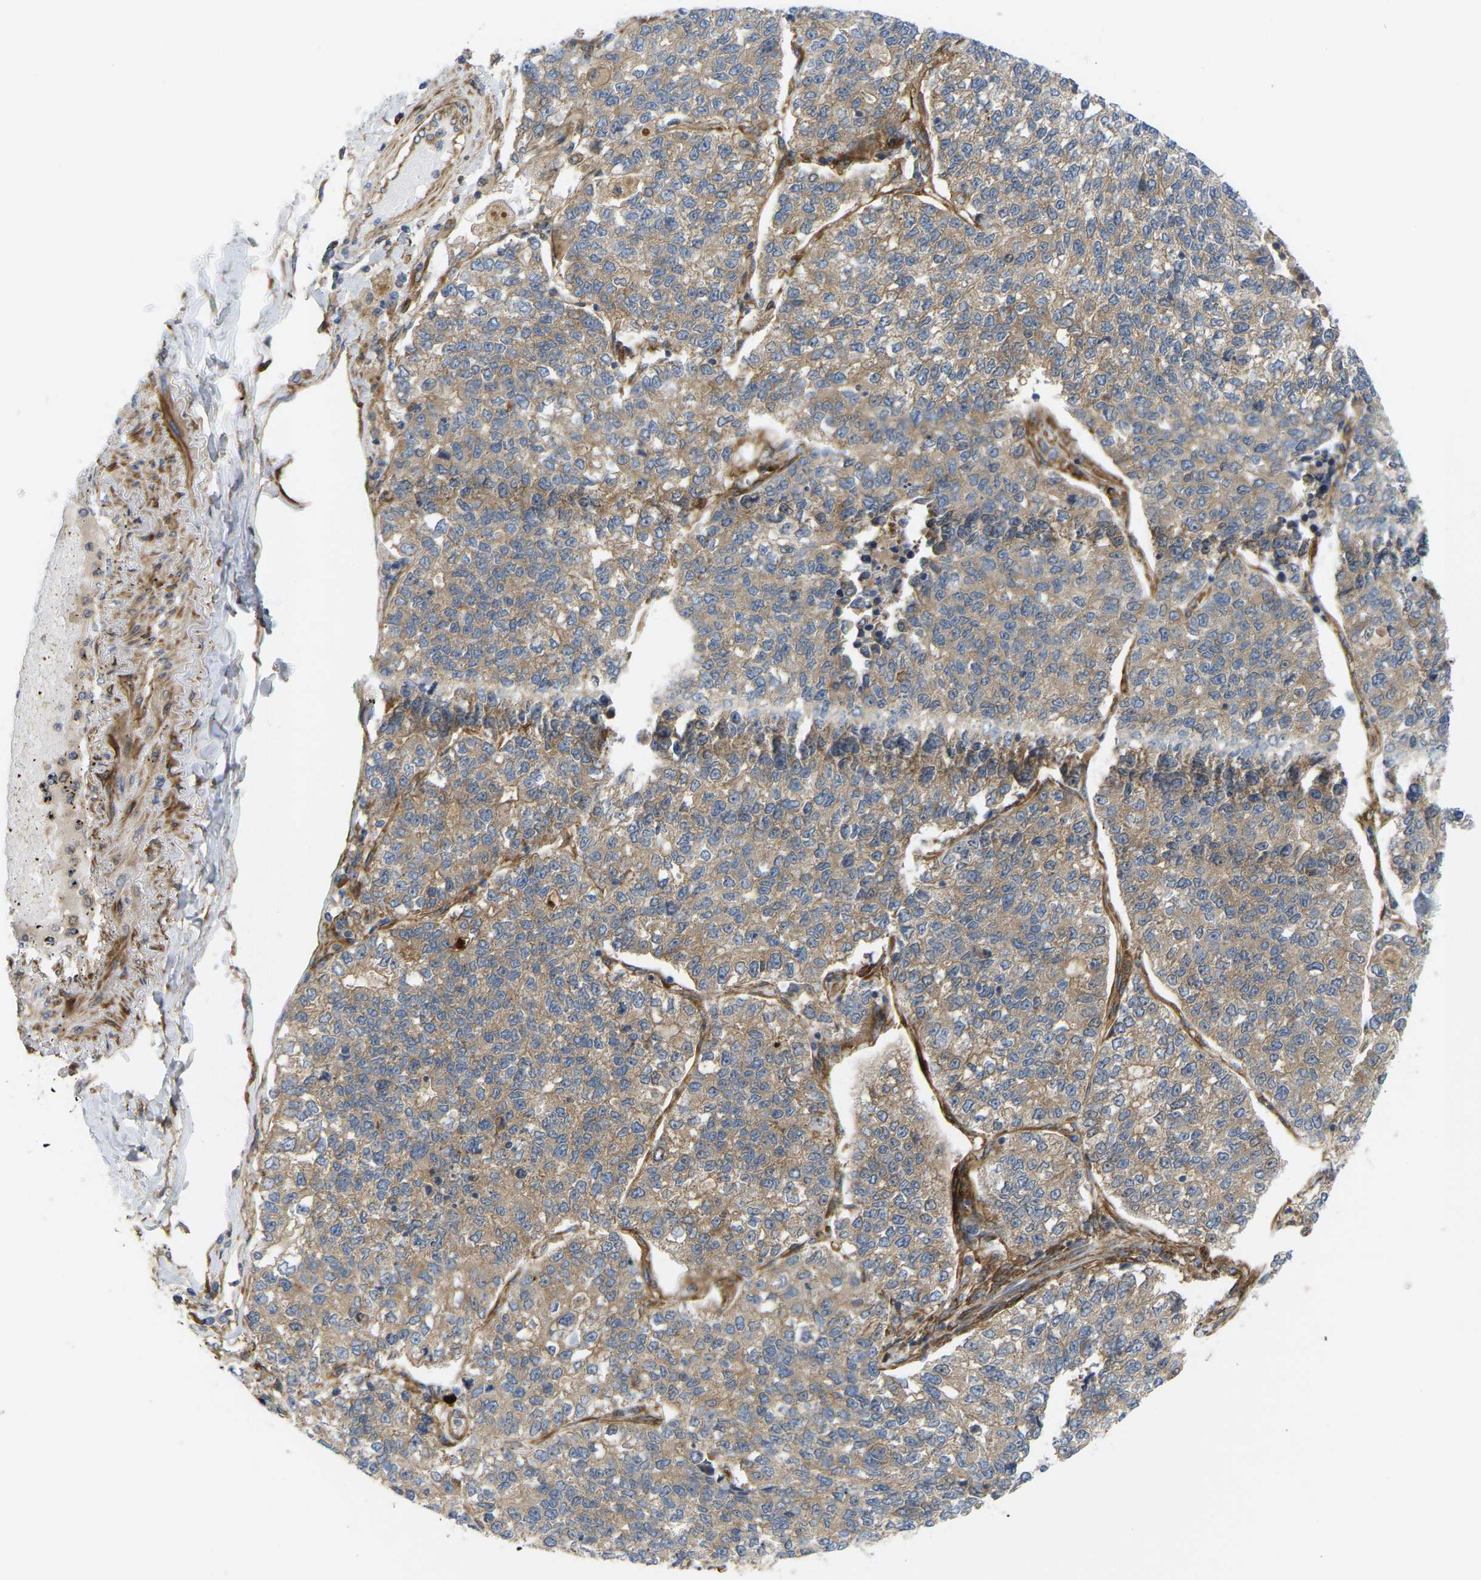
{"staining": {"intensity": "weak", "quantity": ">75%", "location": "cytoplasmic/membranous"}, "tissue": "lung cancer", "cell_type": "Tumor cells", "image_type": "cancer", "snomed": [{"axis": "morphology", "description": "Adenocarcinoma, NOS"}, {"axis": "topography", "description": "Lung"}], "caption": "This is a histology image of IHC staining of lung adenocarcinoma, which shows weak staining in the cytoplasmic/membranous of tumor cells.", "gene": "PICALM", "patient": {"sex": "male", "age": 49}}